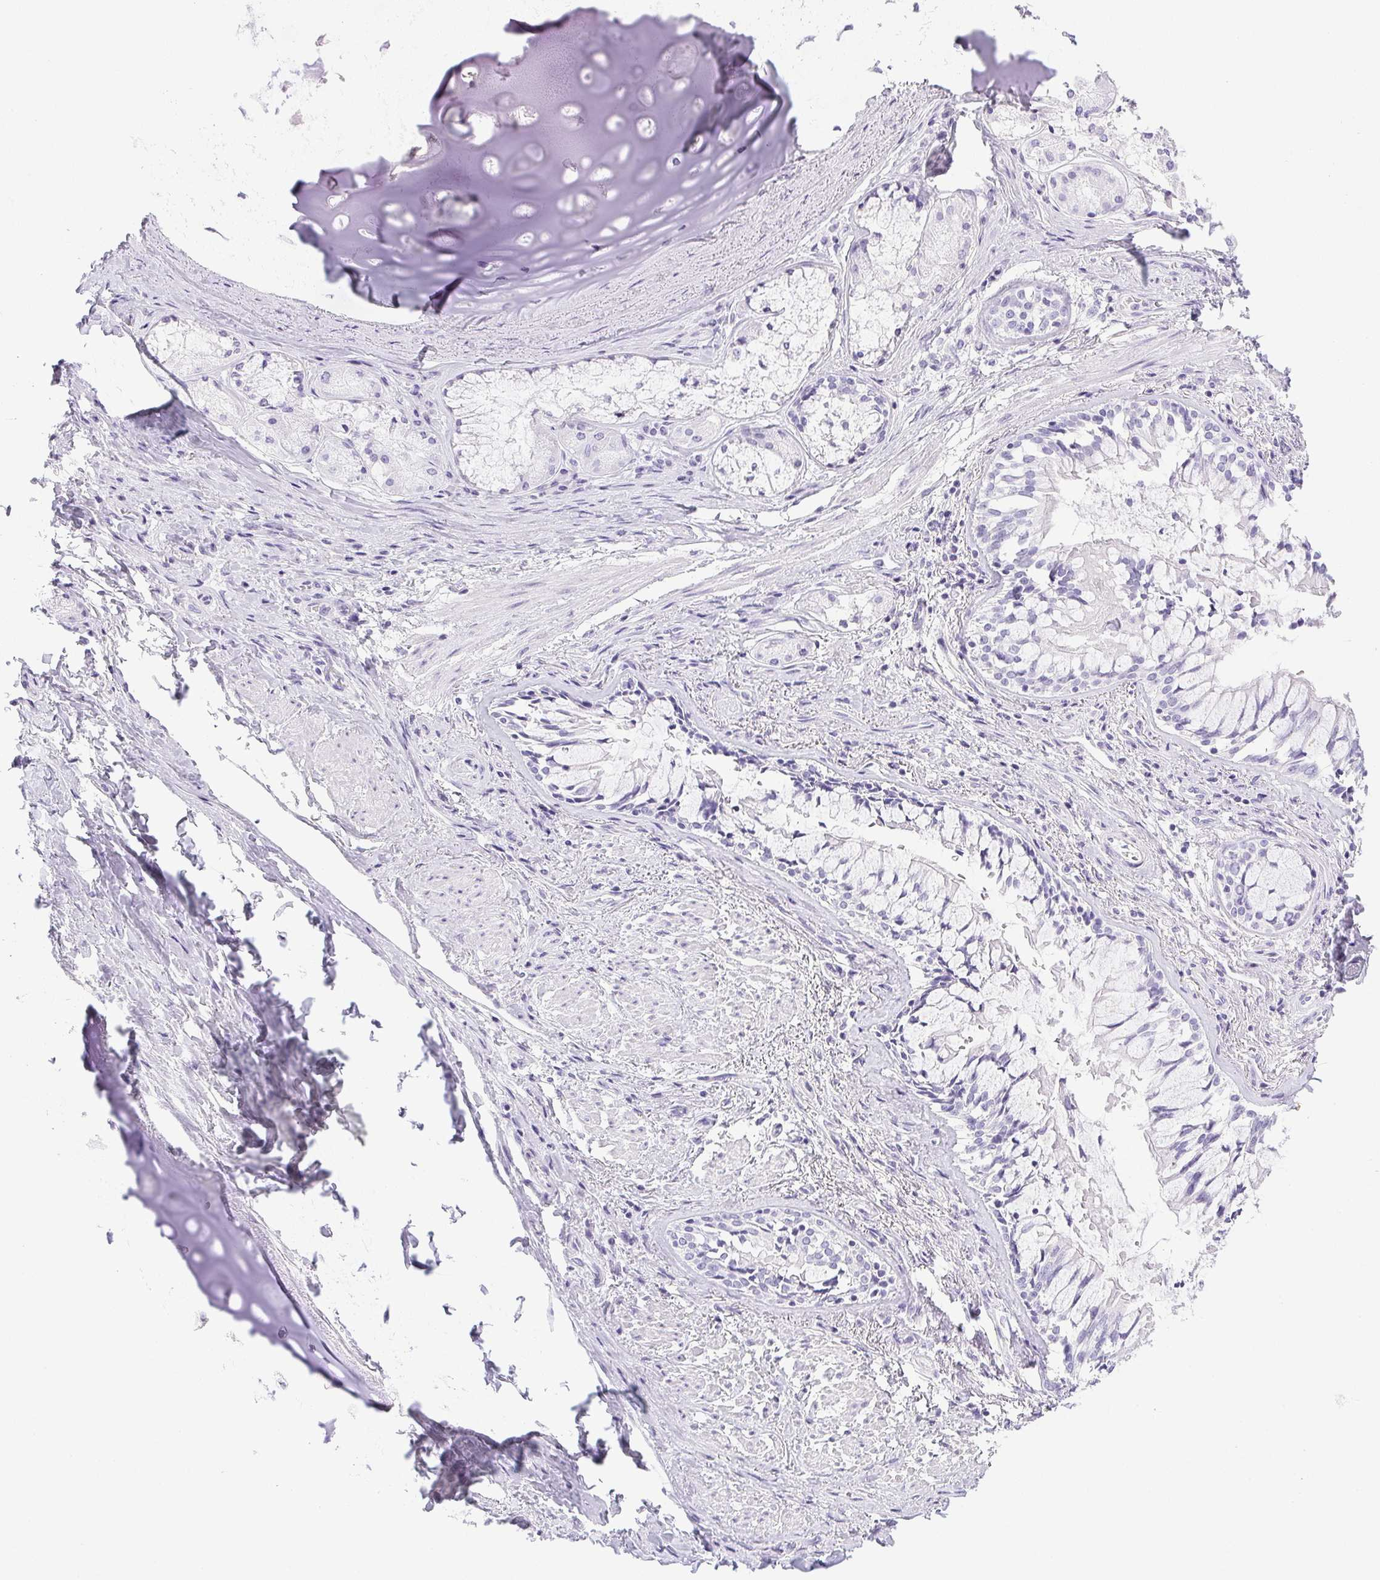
{"staining": {"intensity": "negative", "quantity": "none", "location": "none"}, "tissue": "soft tissue", "cell_type": "Chondrocytes", "image_type": "normal", "snomed": [{"axis": "morphology", "description": "Normal tissue, NOS"}, {"axis": "topography", "description": "Cartilage tissue"}, {"axis": "topography", "description": "Bronchus"}], "caption": "This is an immunohistochemistry micrograph of normal soft tissue. There is no expression in chondrocytes.", "gene": "HLA", "patient": {"sex": "male", "age": 64}}